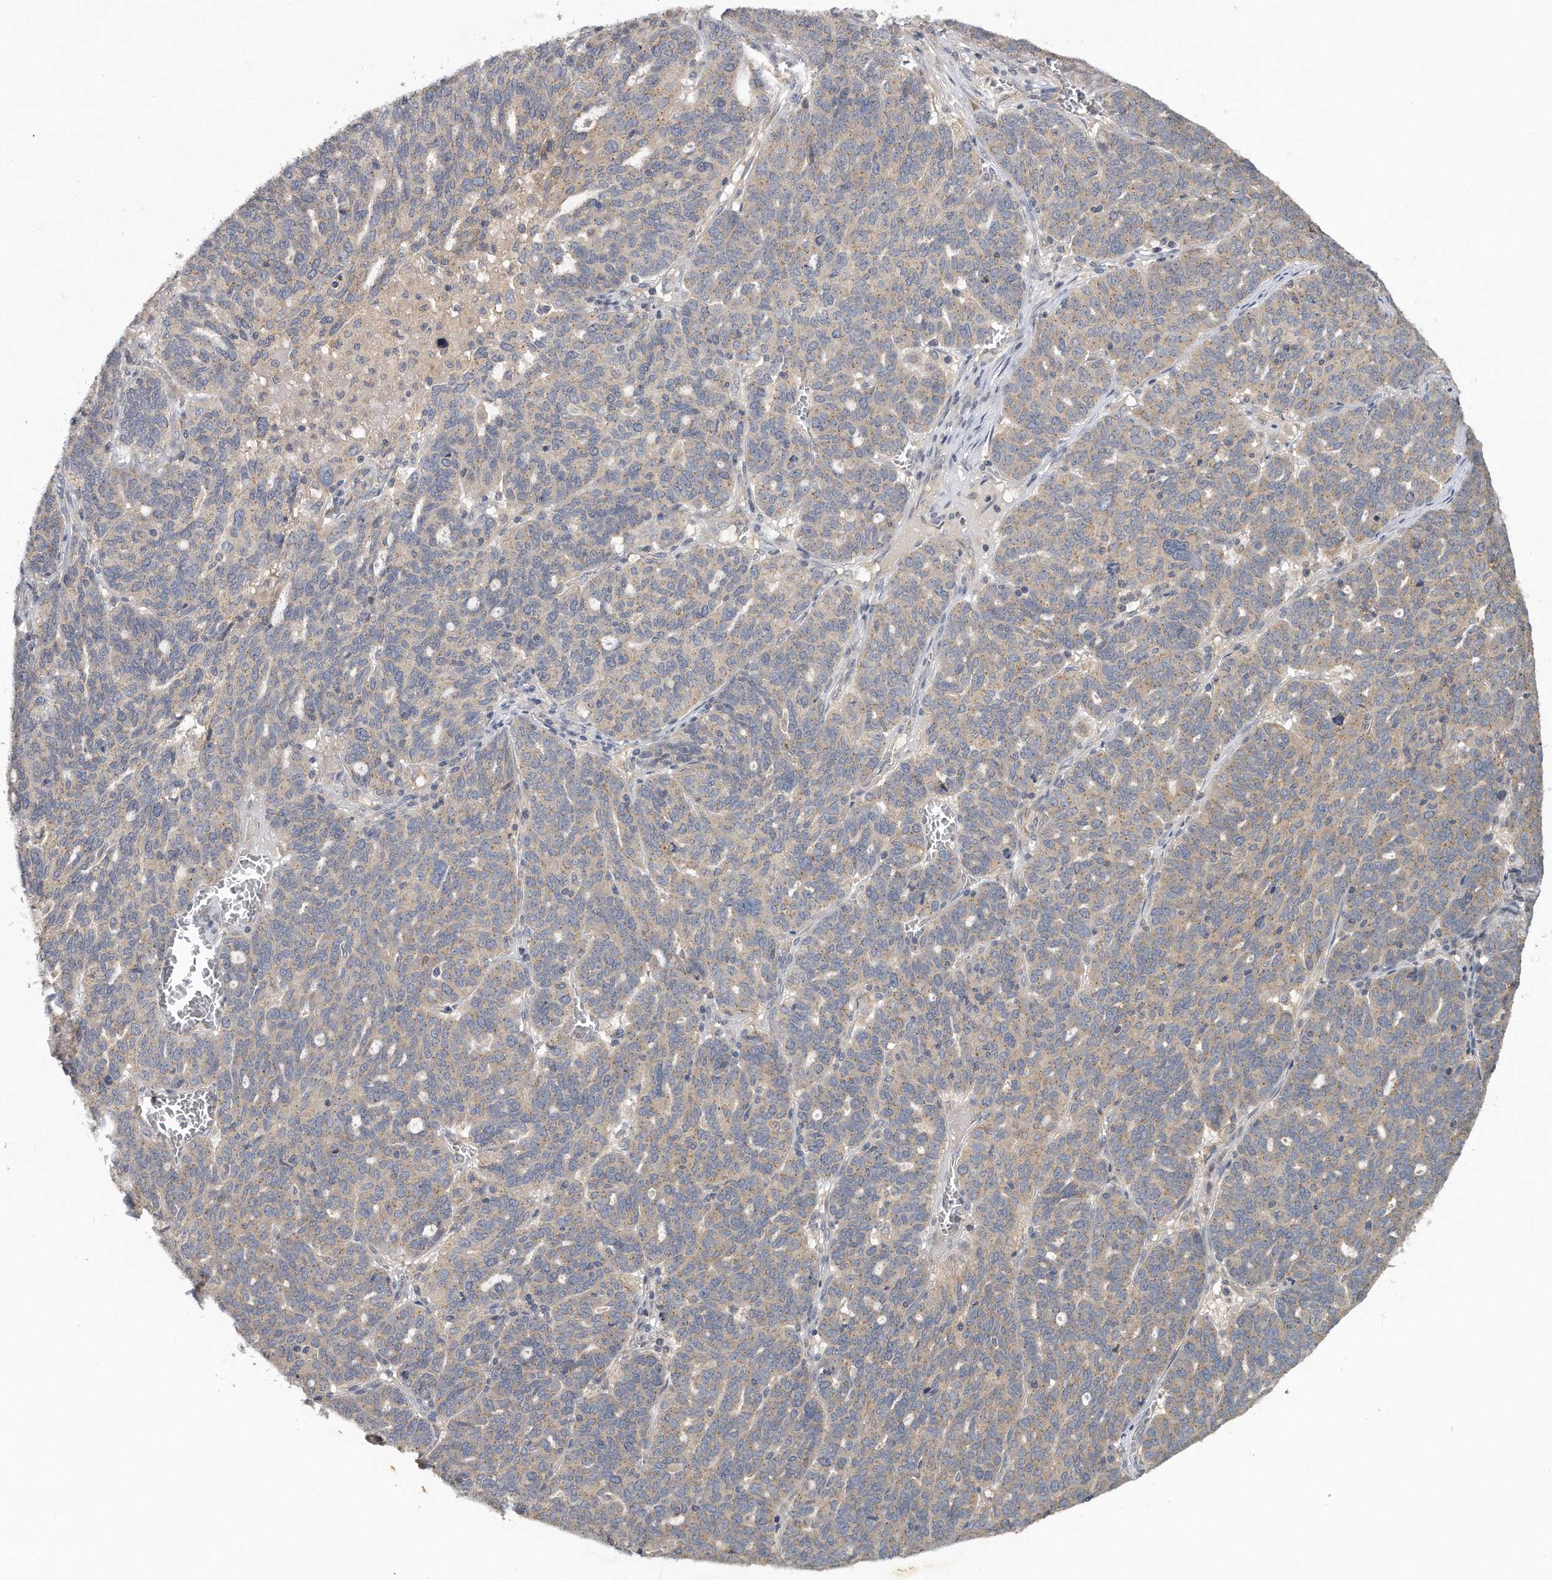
{"staining": {"intensity": "weak", "quantity": "<25%", "location": "cytoplasmic/membranous"}, "tissue": "ovarian cancer", "cell_type": "Tumor cells", "image_type": "cancer", "snomed": [{"axis": "morphology", "description": "Cystadenocarcinoma, serous, NOS"}, {"axis": "topography", "description": "Ovary"}], "caption": "IHC micrograph of human ovarian cancer stained for a protein (brown), which demonstrates no staining in tumor cells. Nuclei are stained in blue.", "gene": "TRAPPC14", "patient": {"sex": "female", "age": 59}}